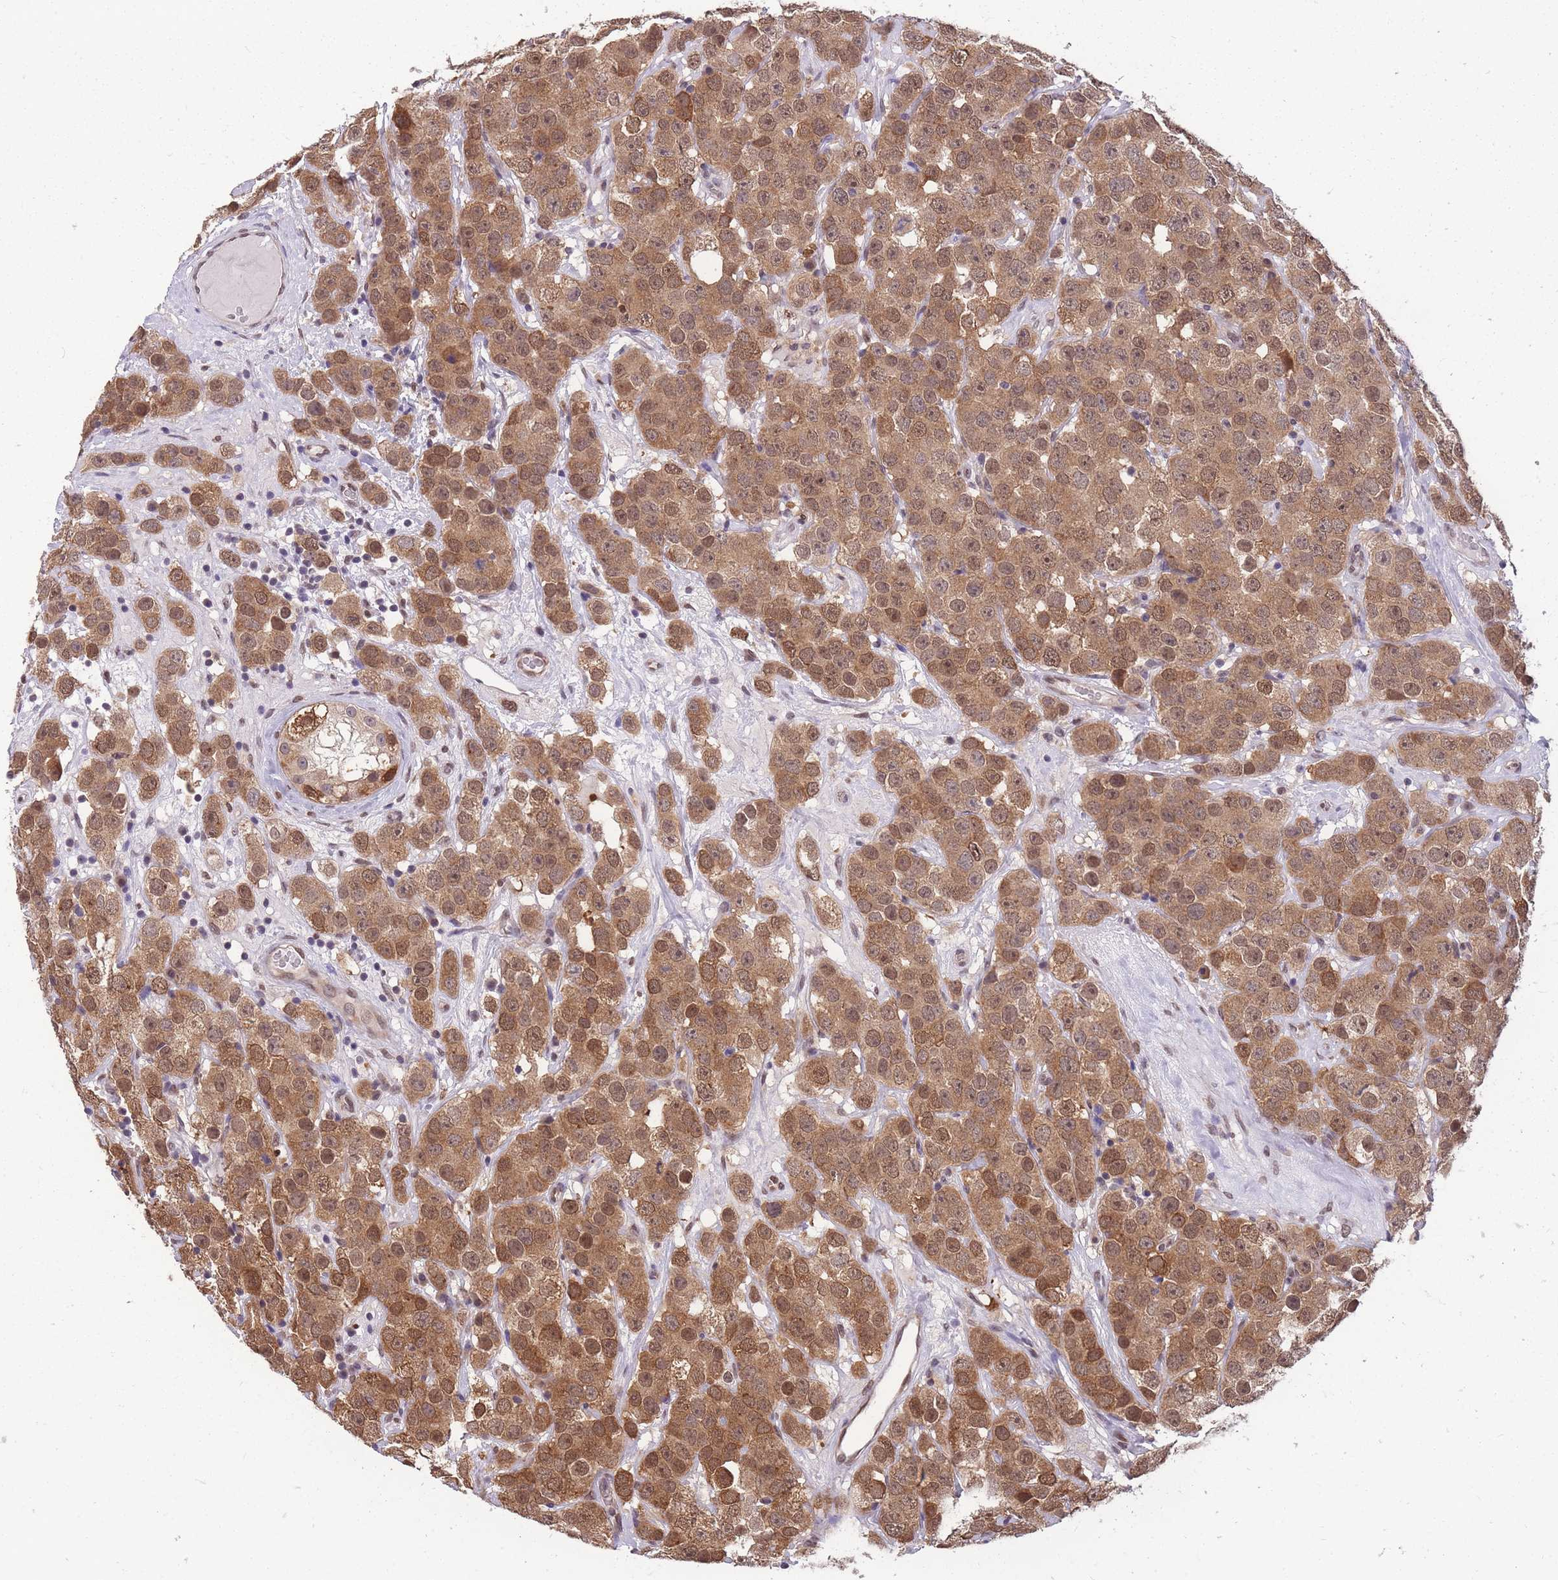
{"staining": {"intensity": "moderate", "quantity": ">75%", "location": "cytoplasmic/membranous,nuclear"}, "tissue": "testis cancer", "cell_type": "Tumor cells", "image_type": "cancer", "snomed": [{"axis": "morphology", "description": "Seminoma, NOS"}, {"axis": "topography", "description": "Testis"}], "caption": "Approximately >75% of tumor cells in testis seminoma exhibit moderate cytoplasmic/membranous and nuclear protein expression as visualized by brown immunohistochemical staining.", "gene": "CDIP1", "patient": {"sex": "male", "age": 28}}